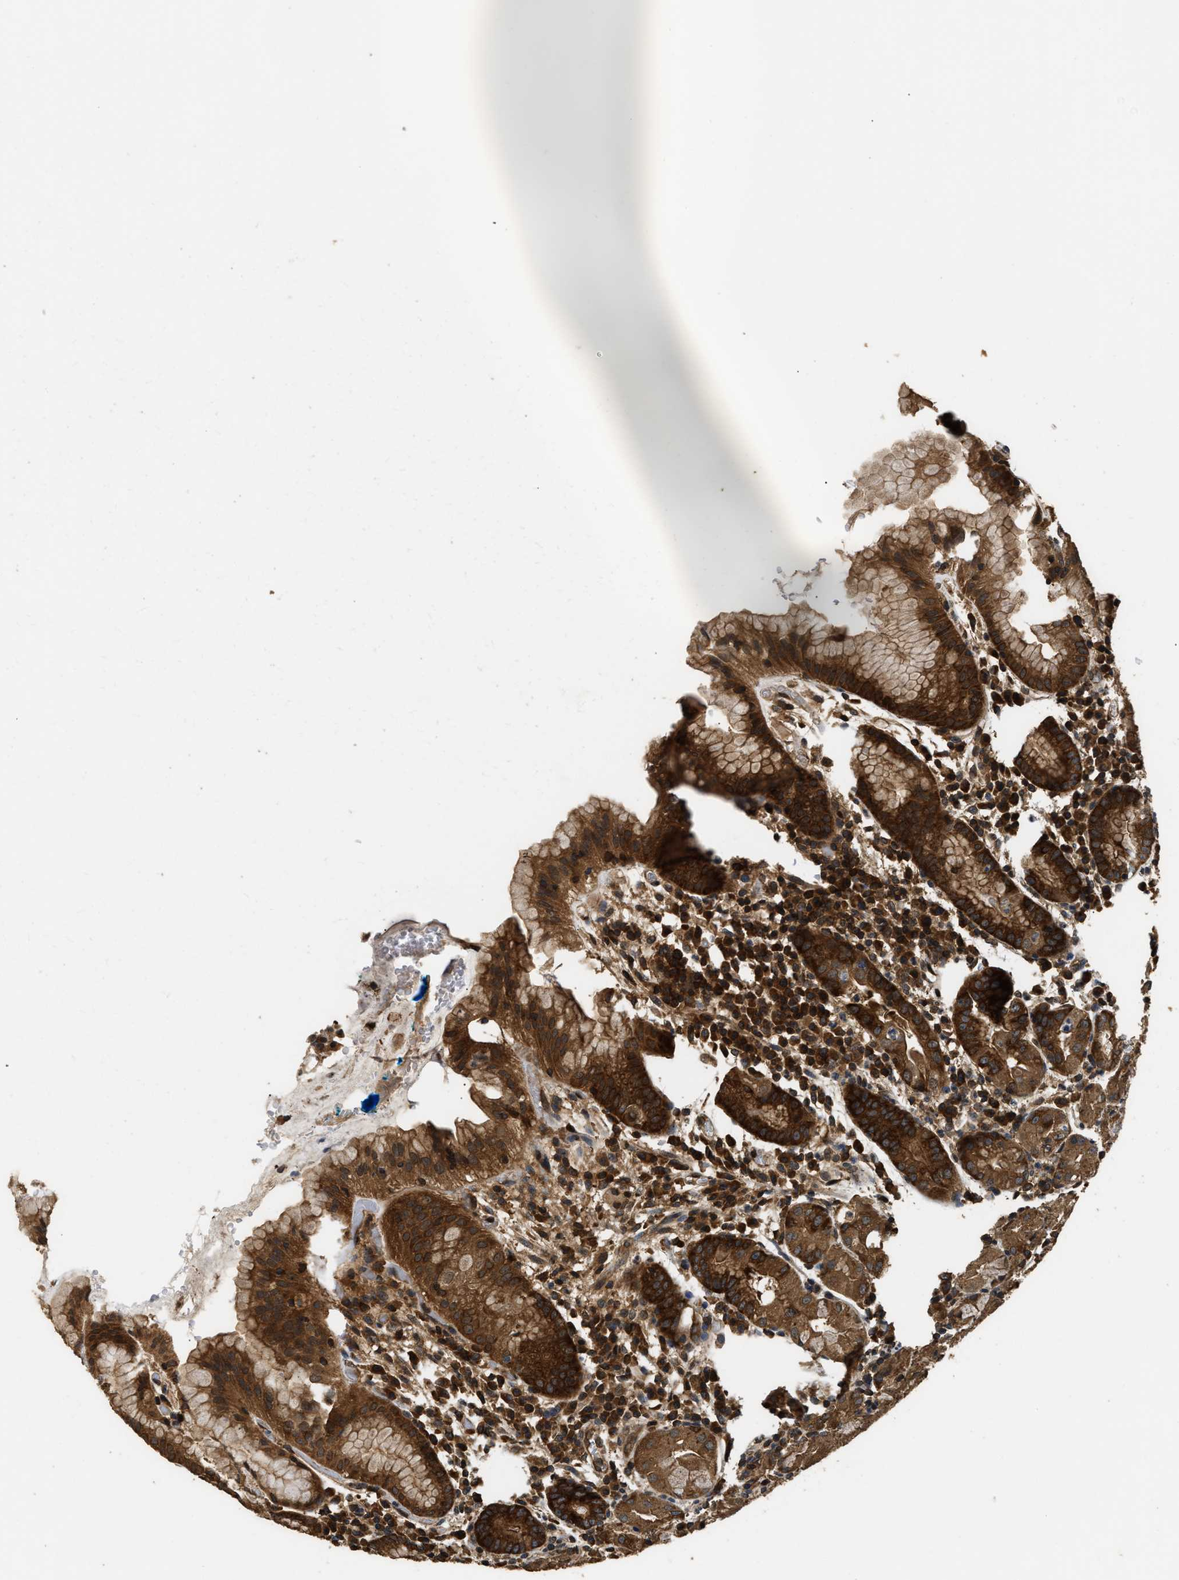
{"staining": {"intensity": "strong", "quantity": ">75%", "location": "cytoplasmic/membranous"}, "tissue": "stomach", "cell_type": "Glandular cells", "image_type": "normal", "snomed": [{"axis": "morphology", "description": "Normal tissue, NOS"}, {"axis": "topography", "description": "Stomach"}, {"axis": "topography", "description": "Stomach, lower"}], "caption": "Brown immunohistochemical staining in unremarkable stomach exhibits strong cytoplasmic/membranous expression in approximately >75% of glandular cells. Nuclei are stained in blue.", "gene": "DNAJC2", "patient": {"sex": "female", "age": 75}}